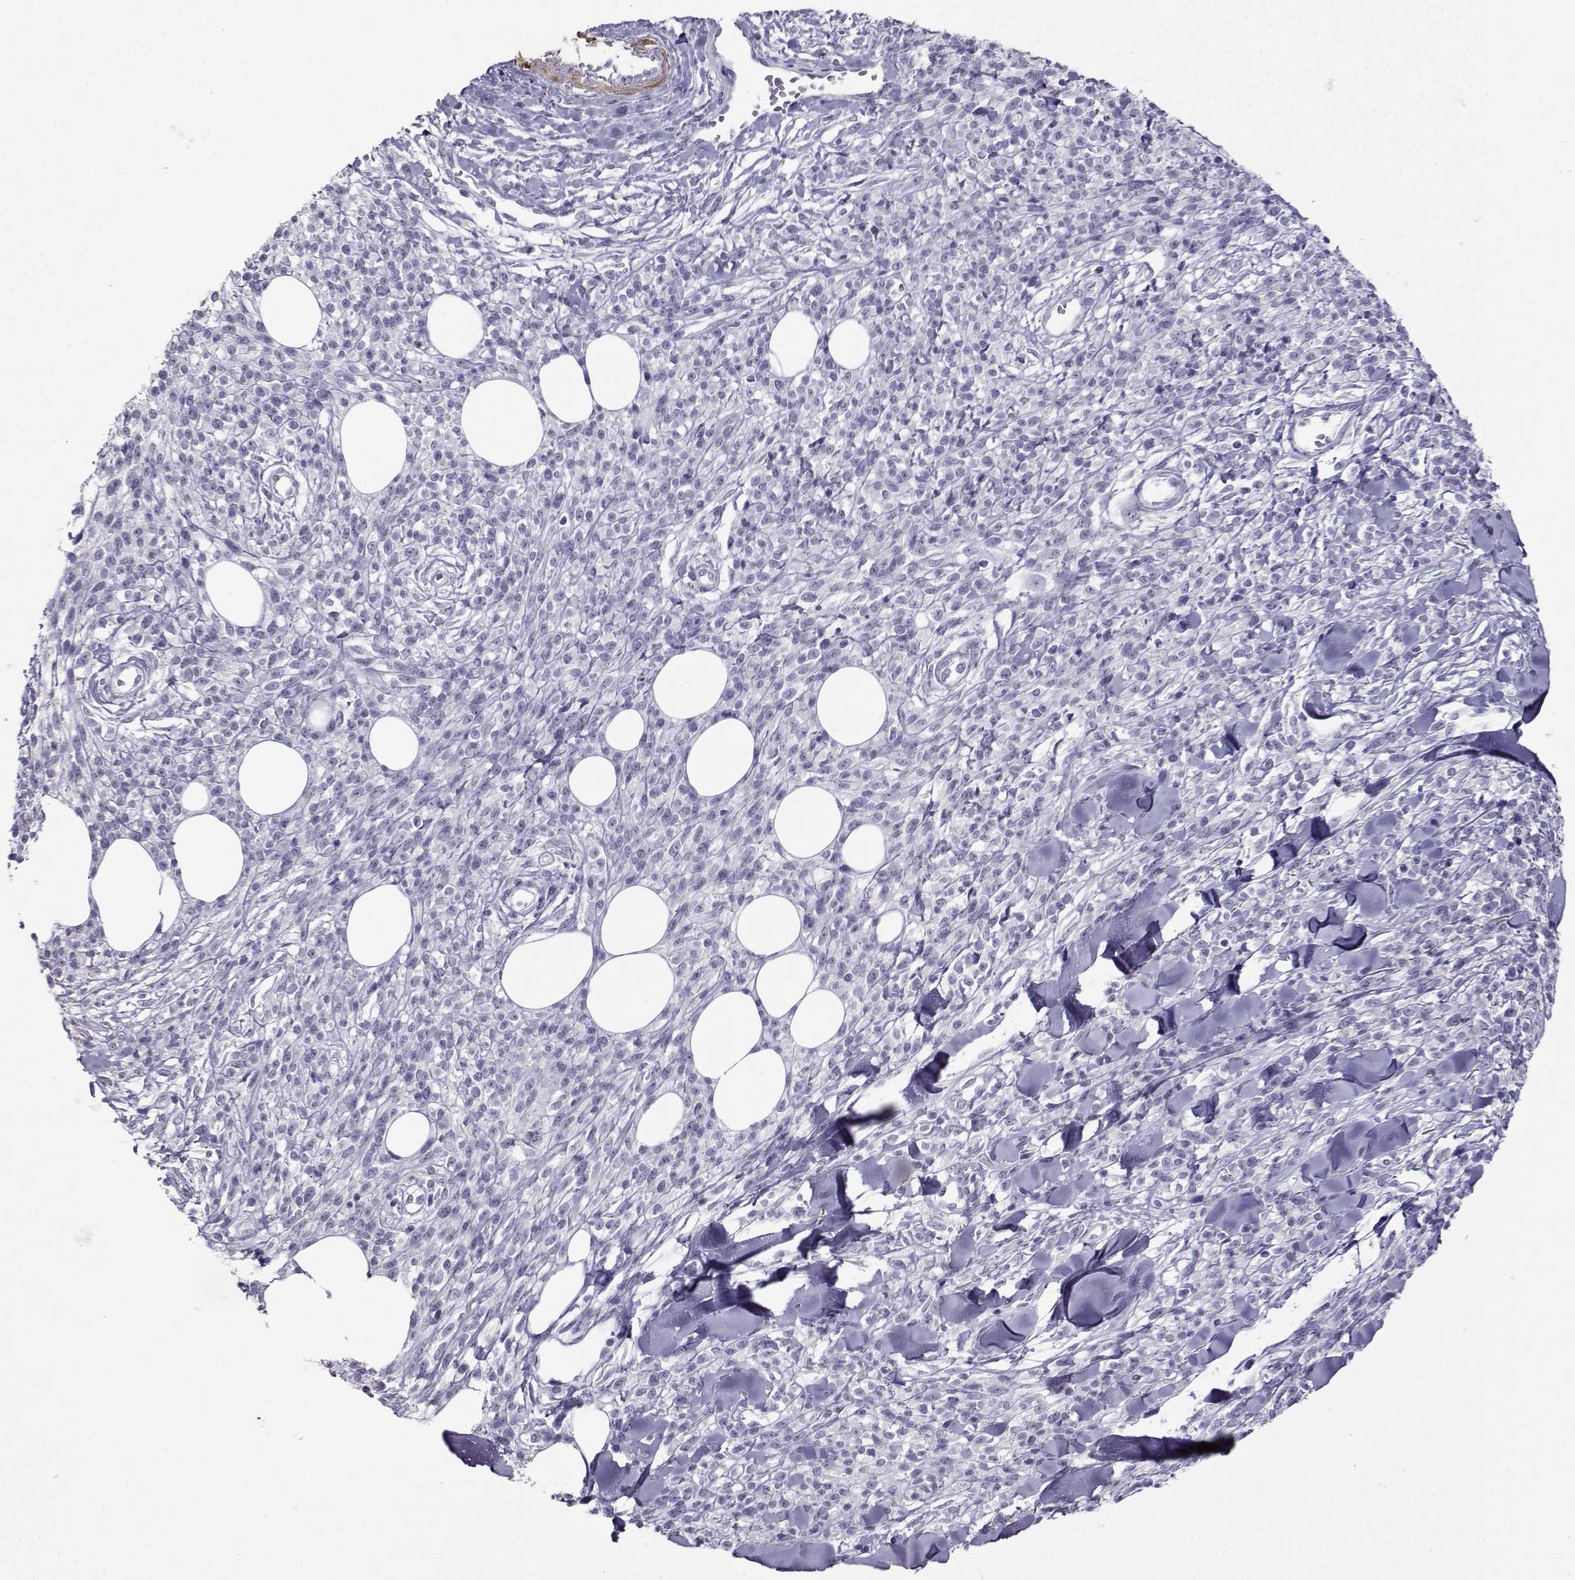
{"staining": {"intensity": "negative", "quantity": "none", "location": "none"}, "tissue": "melanoma", "cell_type": "Tumor cells", "image_type": "cancer", "snomed": [{"axis": "morphology", "description": "Malignant melanoma, NOS"}, {"axis": "topography", "description": "Skin"}, {"axis": "topography", "description": "Skin of trunk"}], "caption": "Tumor cells are negative for brown protein staining in malignant melanoma.", "gene": "KIF17", "patient": {"sex": "male", "age": 74}}